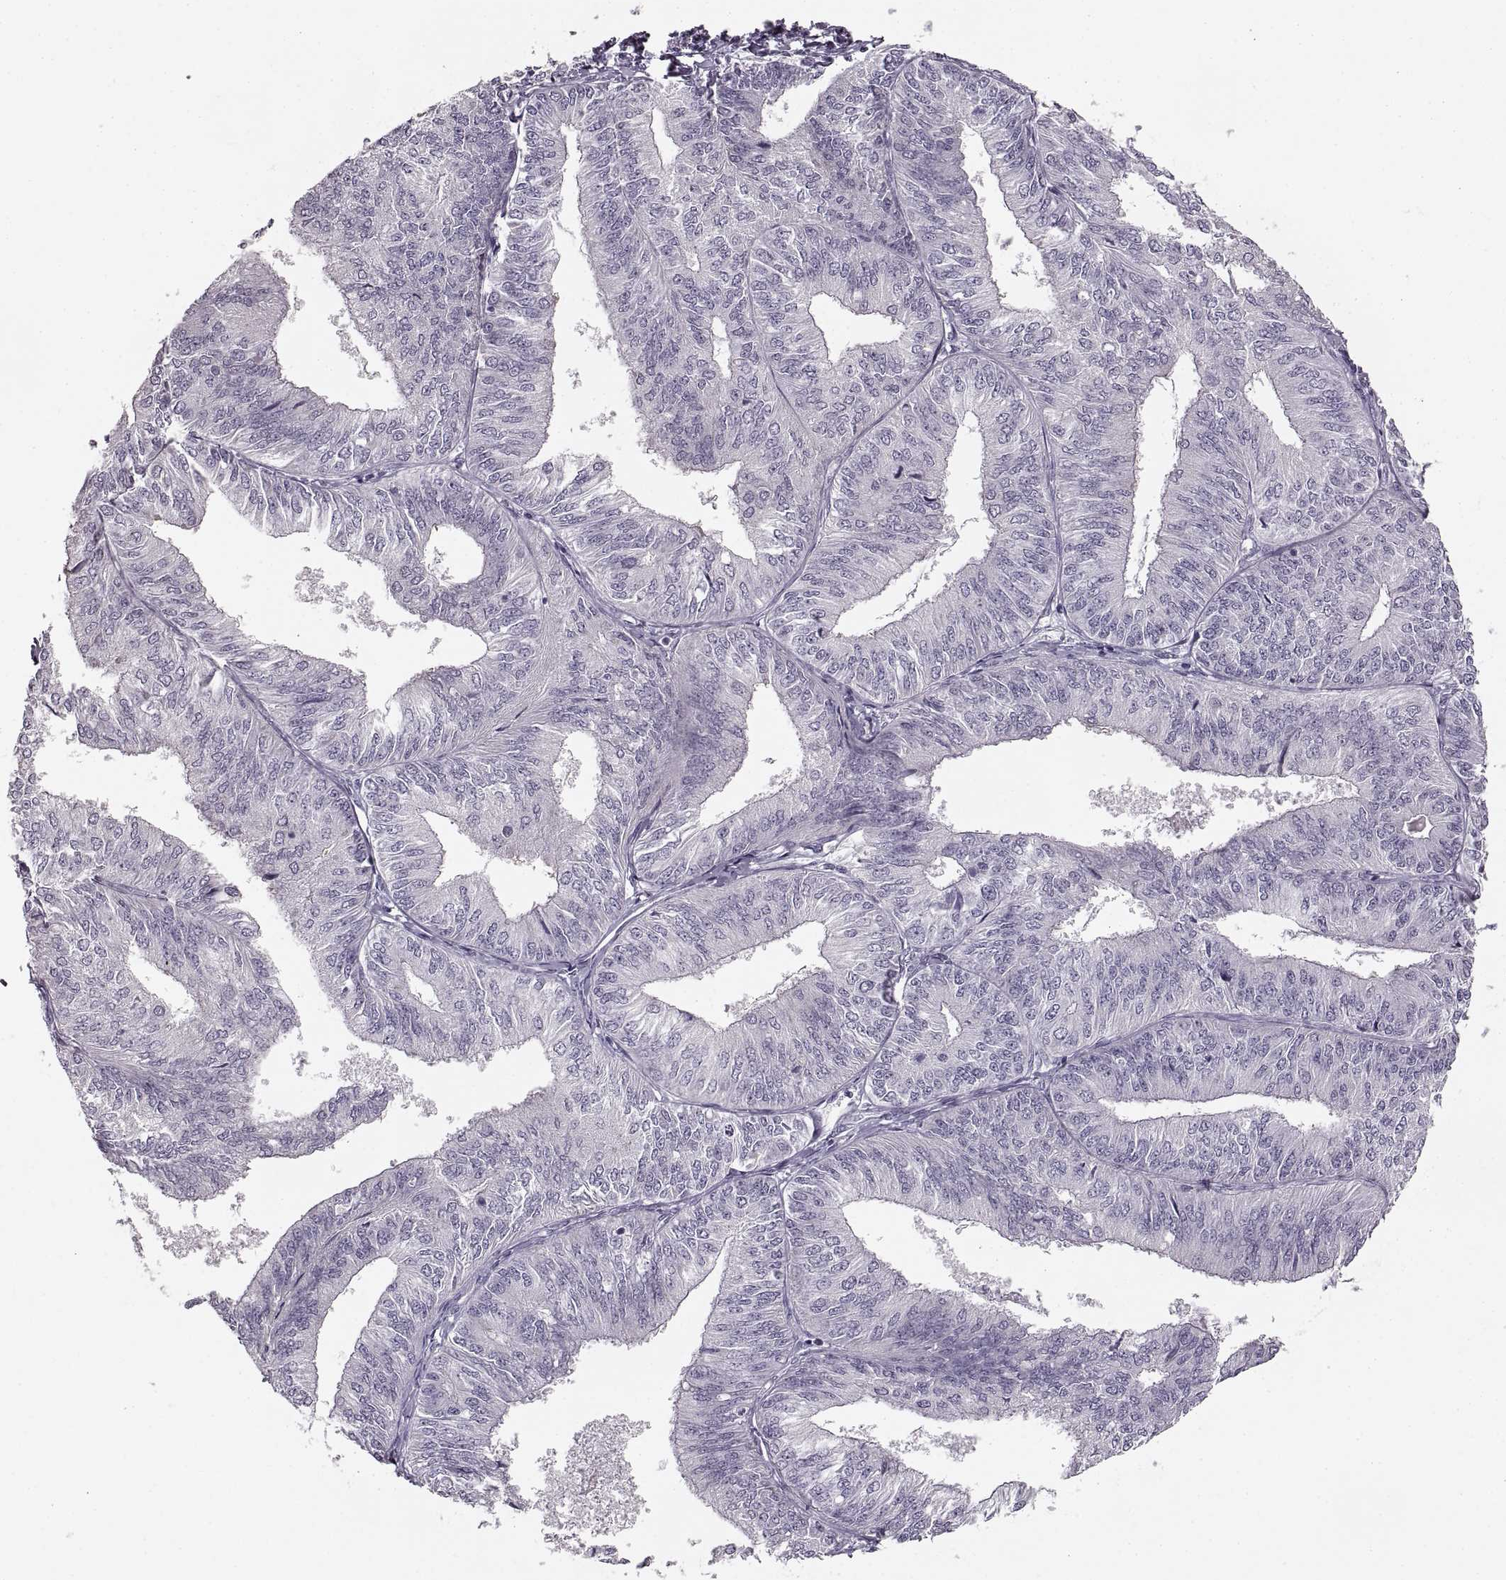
{"staining": {"intensity": "negative", "quantity": "none", "location": "none"}, "tissue": "endometrial cancer", "cell_type": "Tumor cells", "image_type": "cancer", "snomed": [{"axis": "morphology", "description": "Adenocarcinoma, NOS"}, {"axis": "topography", "description": "Endometrium"}], "caption": "Immunohistochemical staining of endometrial adenocarcinoma reveals no significant expression in tumor cells. (Immunohistochemistry (ihc), brightfield microscopy, high magnification).", "gene": "CNTN1", "patient": {"sex": "female", "age": 58}}